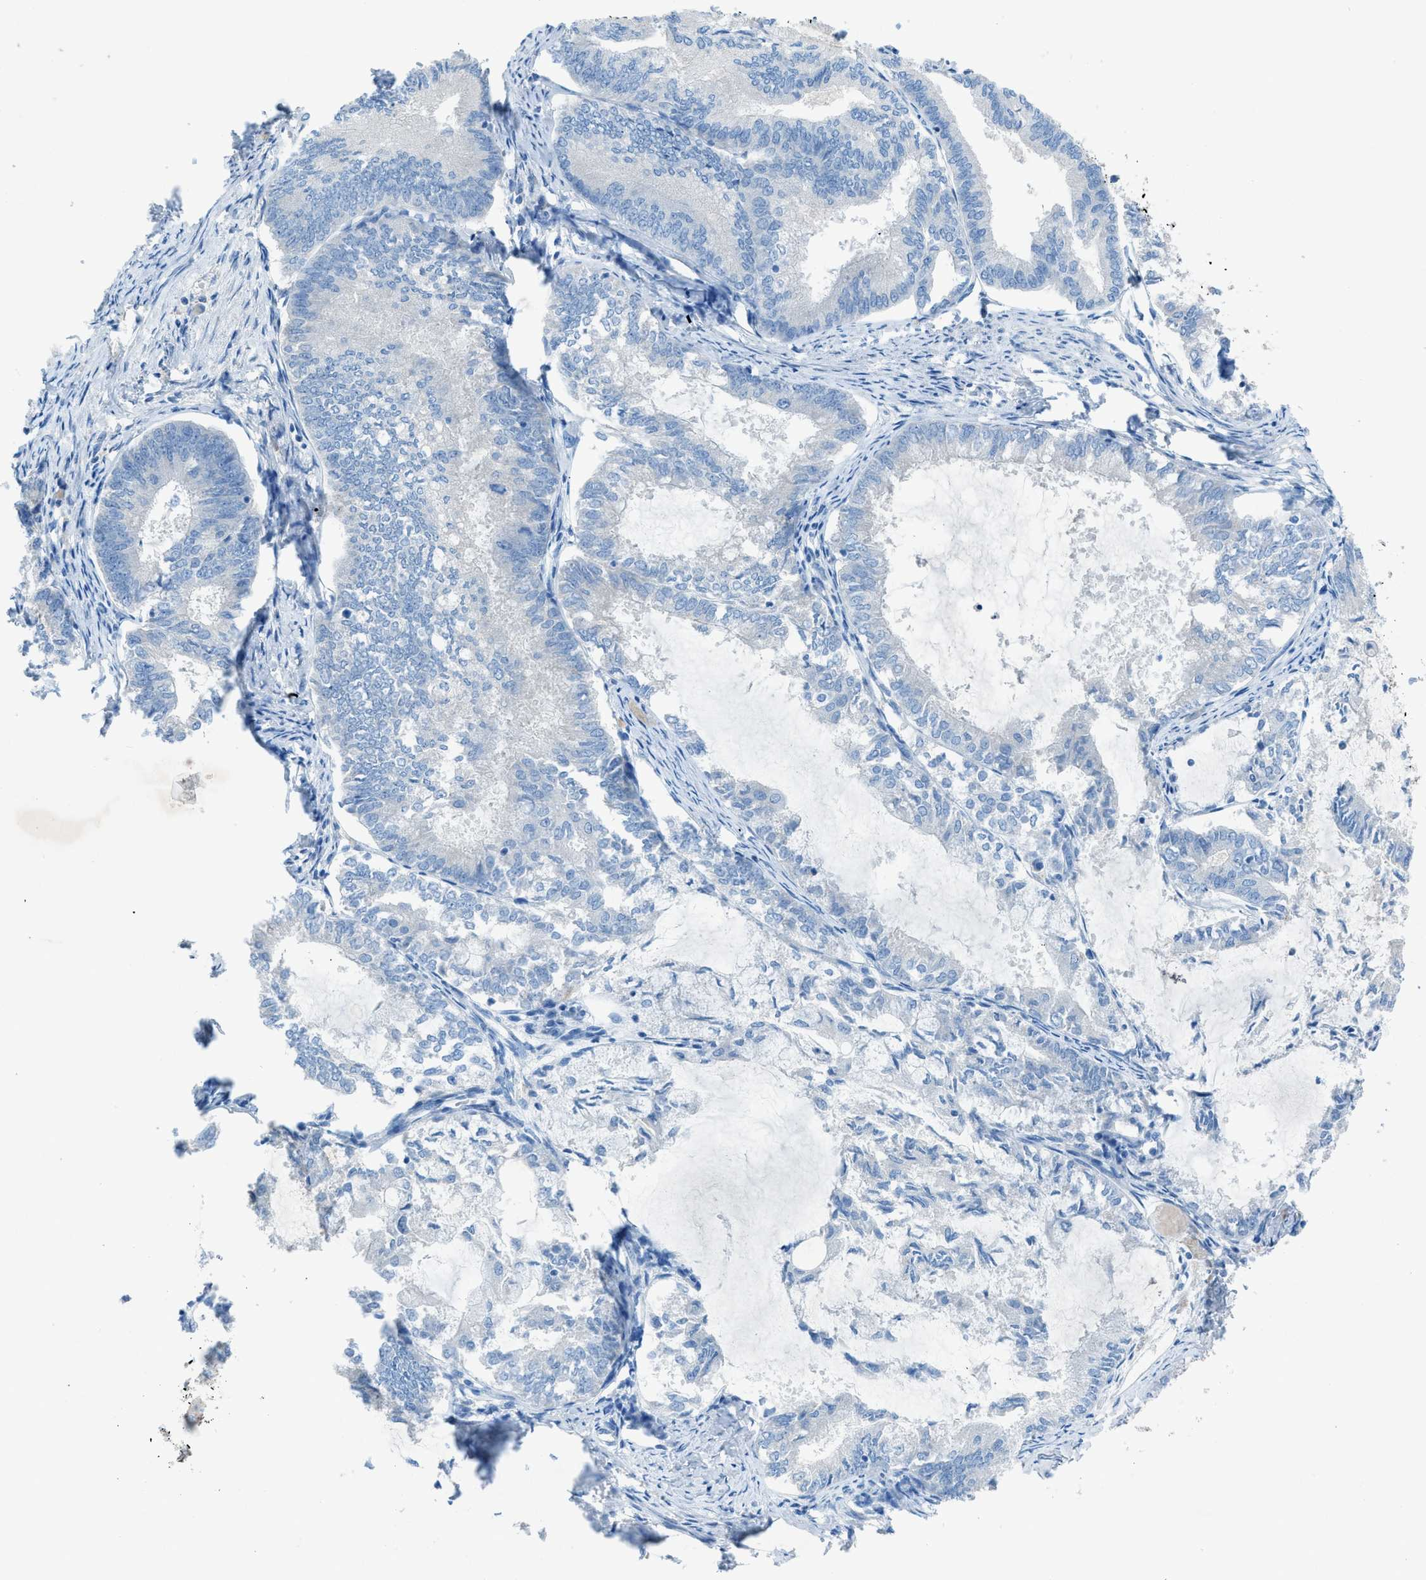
{"staining": {"intensity": "negative", "quantity": "none", "location": "none"}, "tissue": "endometrial cancer", "cell_type": "Tumor cells", "image_type": "cancer", "snomed": [{"axis": "morphology", "description": "Adenocarcinoma, NOS"}, {"axis": "topography", "description": "Endometrium"}], "caption": "This photomicrograph is of endometrial adenocarcinoma stained with IHC to label a protein in brown with the nuclei are counter-stained blue. There is no expression in tumor cells. Nuclei are stained in blue.", "gene": "C5AR2", "patient": {"sex": "female", "age": 86}}